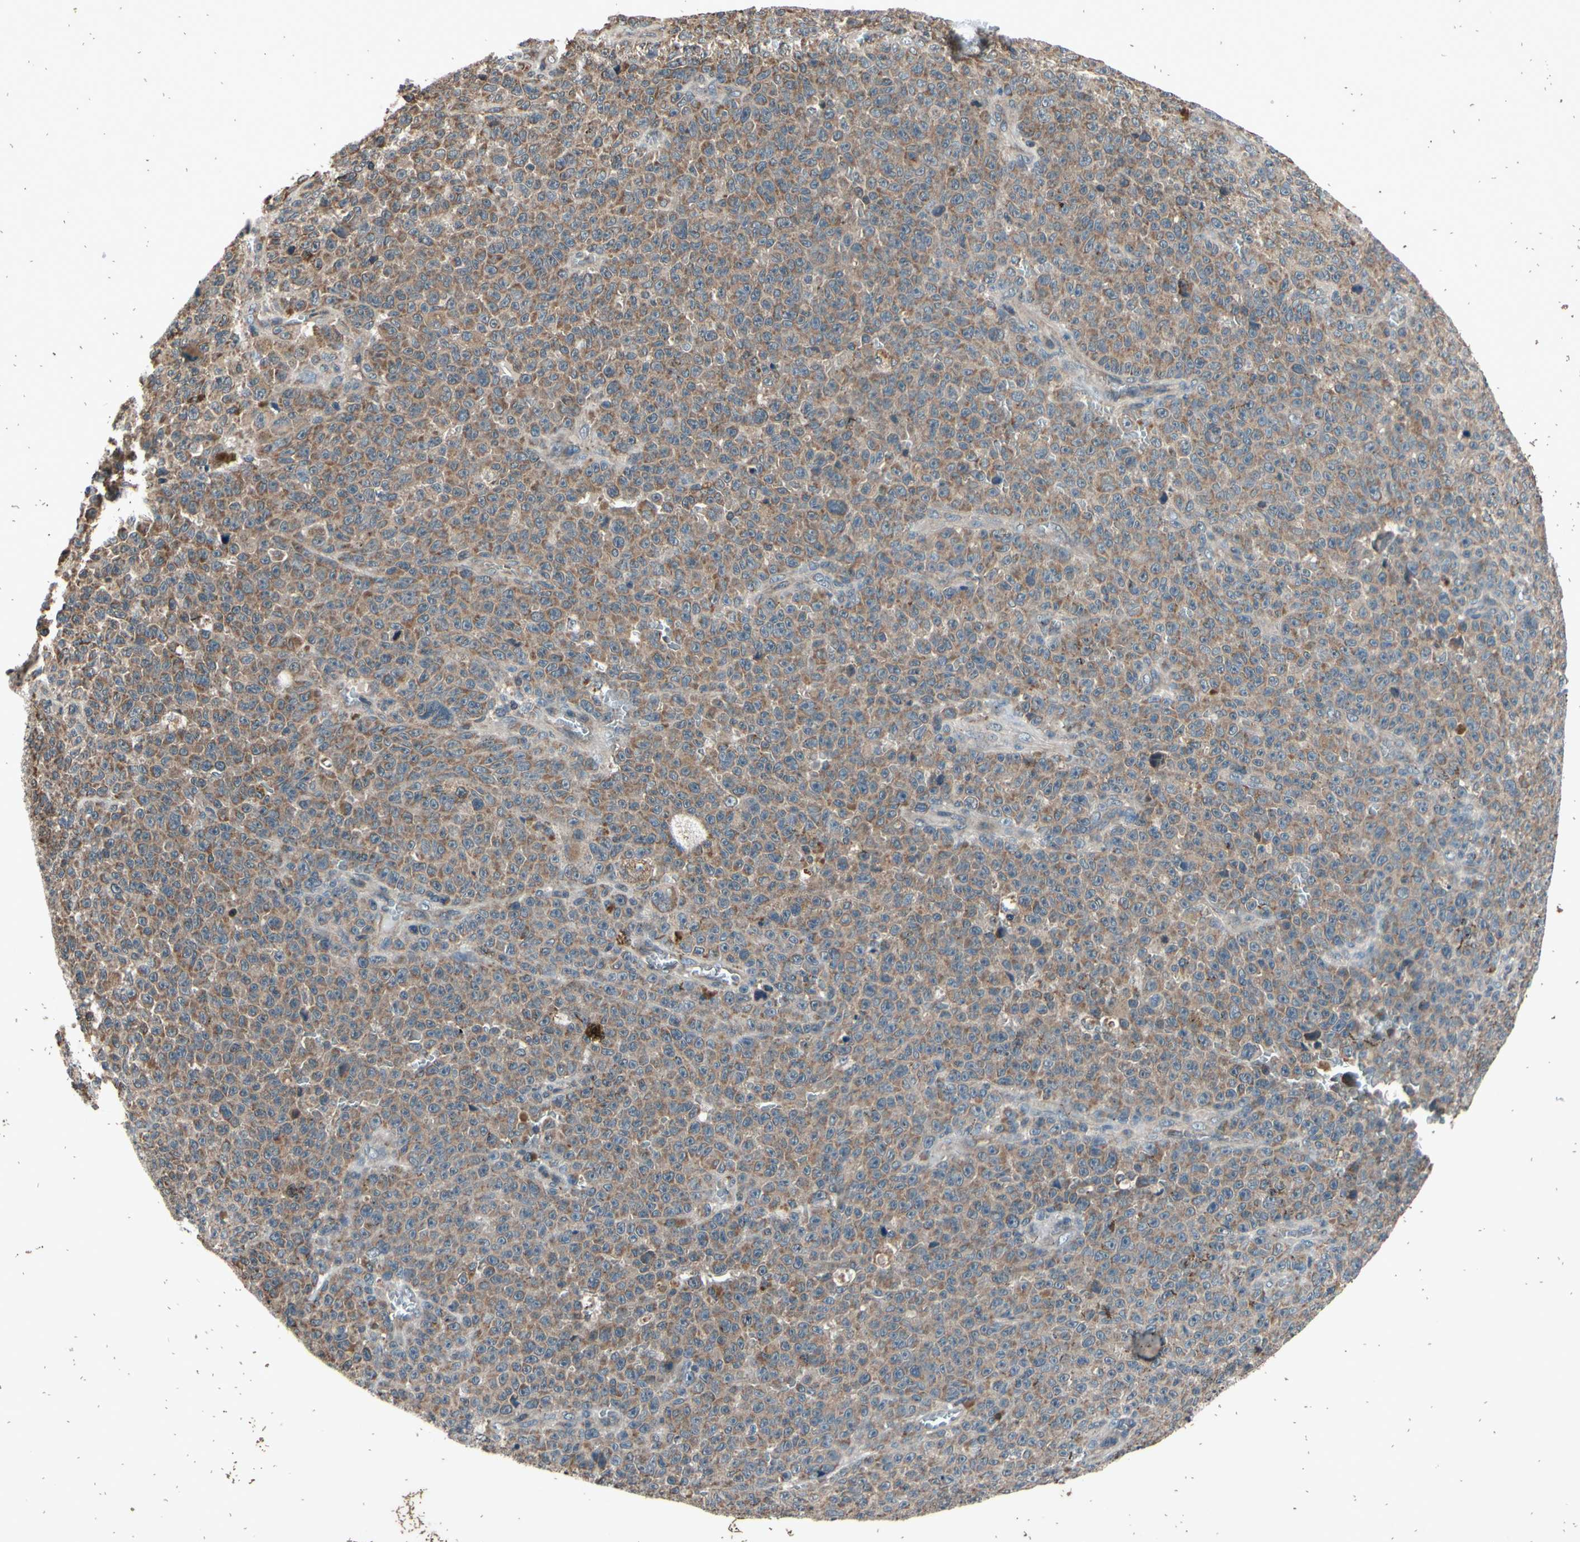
{"staining": {"intensity": "moderate", "quantity": ">75%", "location": "cytoplasmic/membranous"}, "tissue": "melanoma", "cell_type": "Tumor cells", "image_type": "cancer", "snomed": [{"axis": "morphology", "description": "Malignant melanoma, NOS"}, {"axis": "topography", "description": "Skin"}], "caption": "Immunohistochemical staining of human malignant melanoma reveals medium levels of moderate cytoplasmic/membranous expression in approximately >75% of tumor cells.", "gene": "MBTPS2", "patient": {"sex": "female", "age": 82}}